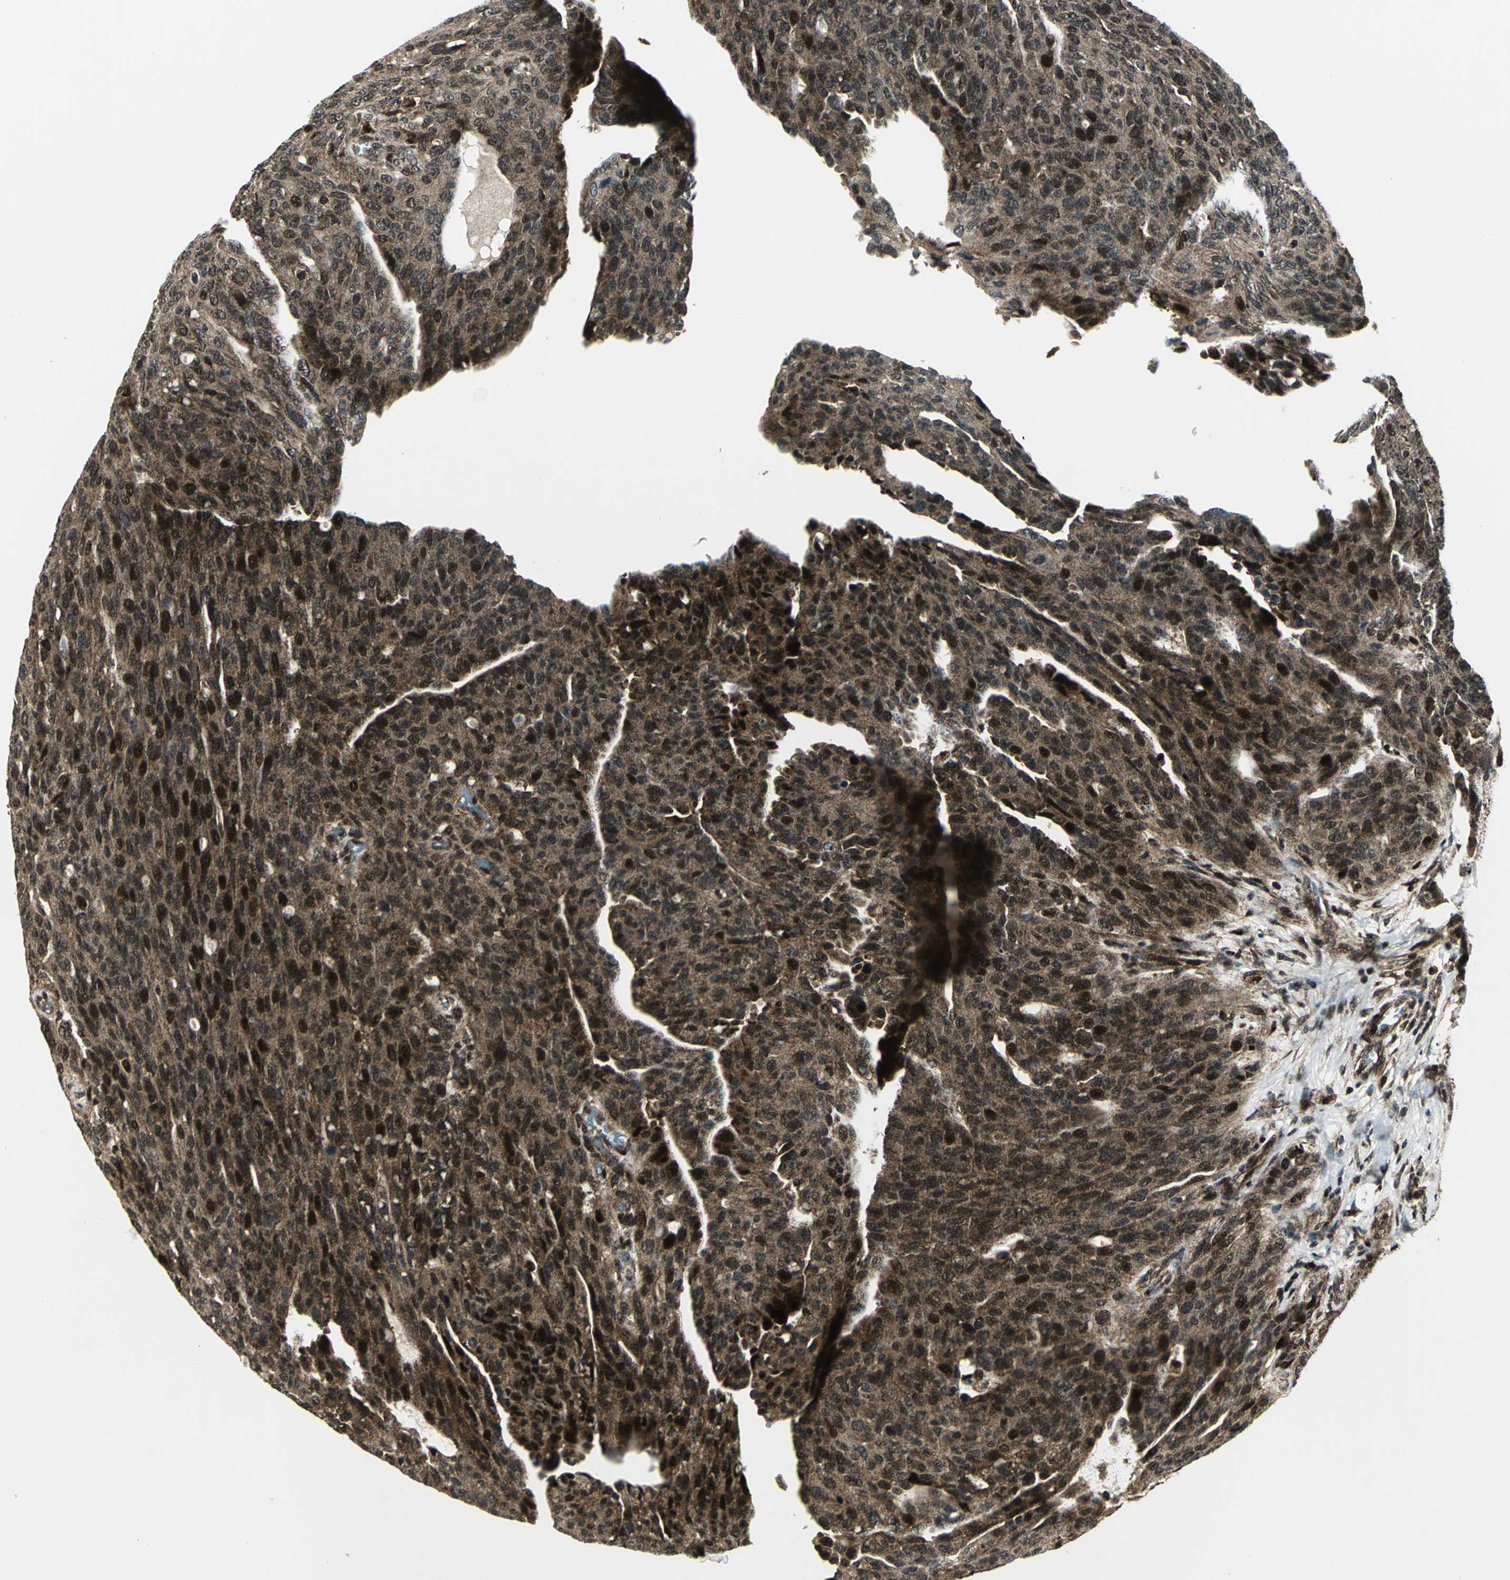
{"staining": {"intensity": "strong", "quantity": ">75%", "location": "cytoplasmic/membranous,nuclear"}, "tissue": "ovarian cancer", "cell_type": "Tumor cells", "image_type": "cancer", "snomed": [{"axis": "morphology", "description": "Carcinoma, endometroid"}, {"axis": "topography", "description": "Ovary"}], "caption": "Ovarian cancer was stained to show a protein in brown. There is high levels of strong cytoplasmic/membranous and nuclear staining in about >75% of tumor cells.", "gene": "COPS5", "patient": {"sex": "female", "age": 60}}